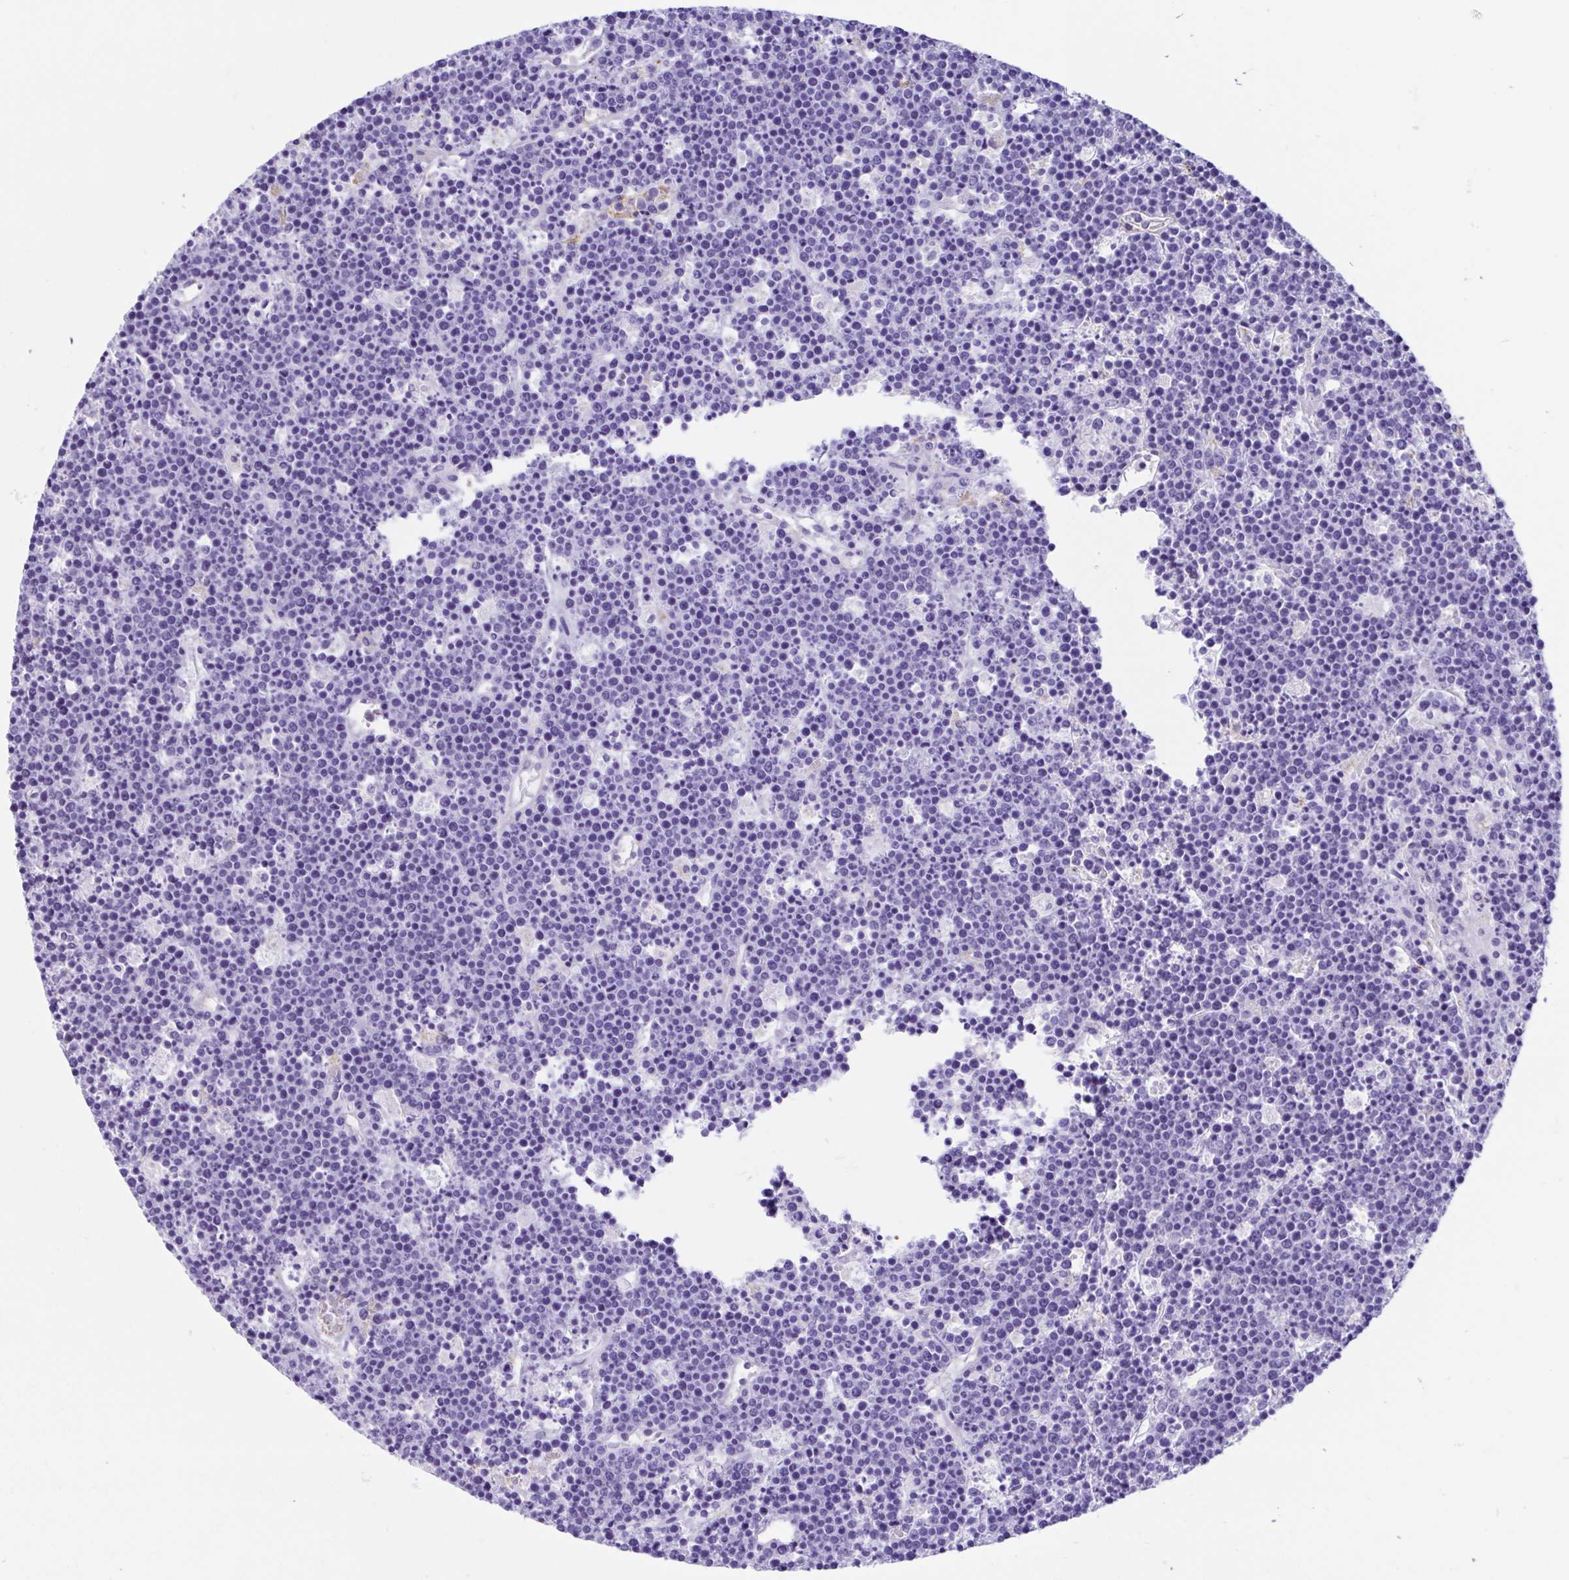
{"staining": {"intensity": "negative", "quantity": "none", "location": "none"}, "tissue": "lymphoma", "cell_type": "Tumor cells", "image_type": "cancer", "snomed": [{"axis": "morphology", "description": "Malignant lymphoma, non-Hodgkin's type, High grade"}, {"axis": "topography", "description": "Ovary"}], "caption": "Tumor cells show no significant expression in malignant lymphoma, non-Hodgkin's type (high-grade).", "gene": "CYP11B1", "patient": {"sex": "female", "age": 56}}